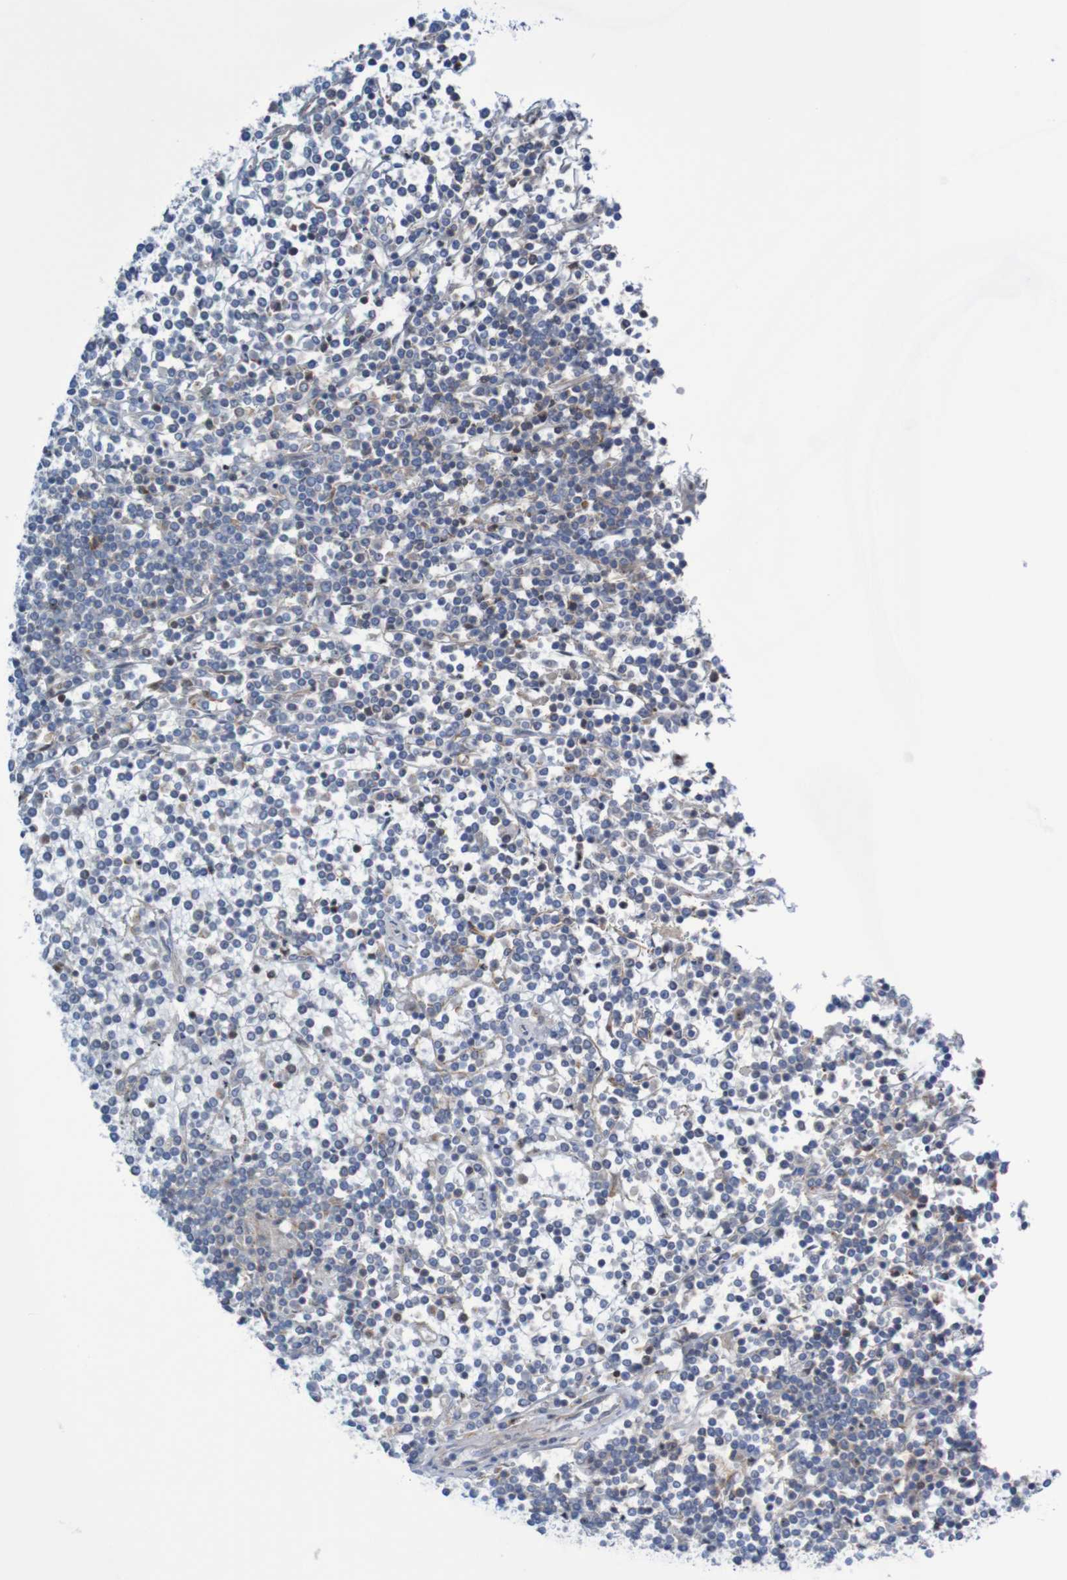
{"staining": {"intensity": "negative", "quantity": "none", "location": "none"}, "tissue": "lymphoma", "cell_type": "Tumor cells", "image_type": "cancer", "snomed": [{"axis": "morphology", "description": "Malignant lymphoma, non-Hodgkin's type, Low grade"}, {"axis": "topography", "description": "Spleen"}], "caption": "Tumor cells are negative for brown protein staining in low-grade malignant lymphoma, non-Hodgkin's type. Brightfield microscopy of IHC stained with DAB (3,3'-diaminobenzidine) (brown) and hematoxylin (blue), captured at high magnification.", "gene": "ANGPT4", "patient": {"sex": "female", "age": 19}}